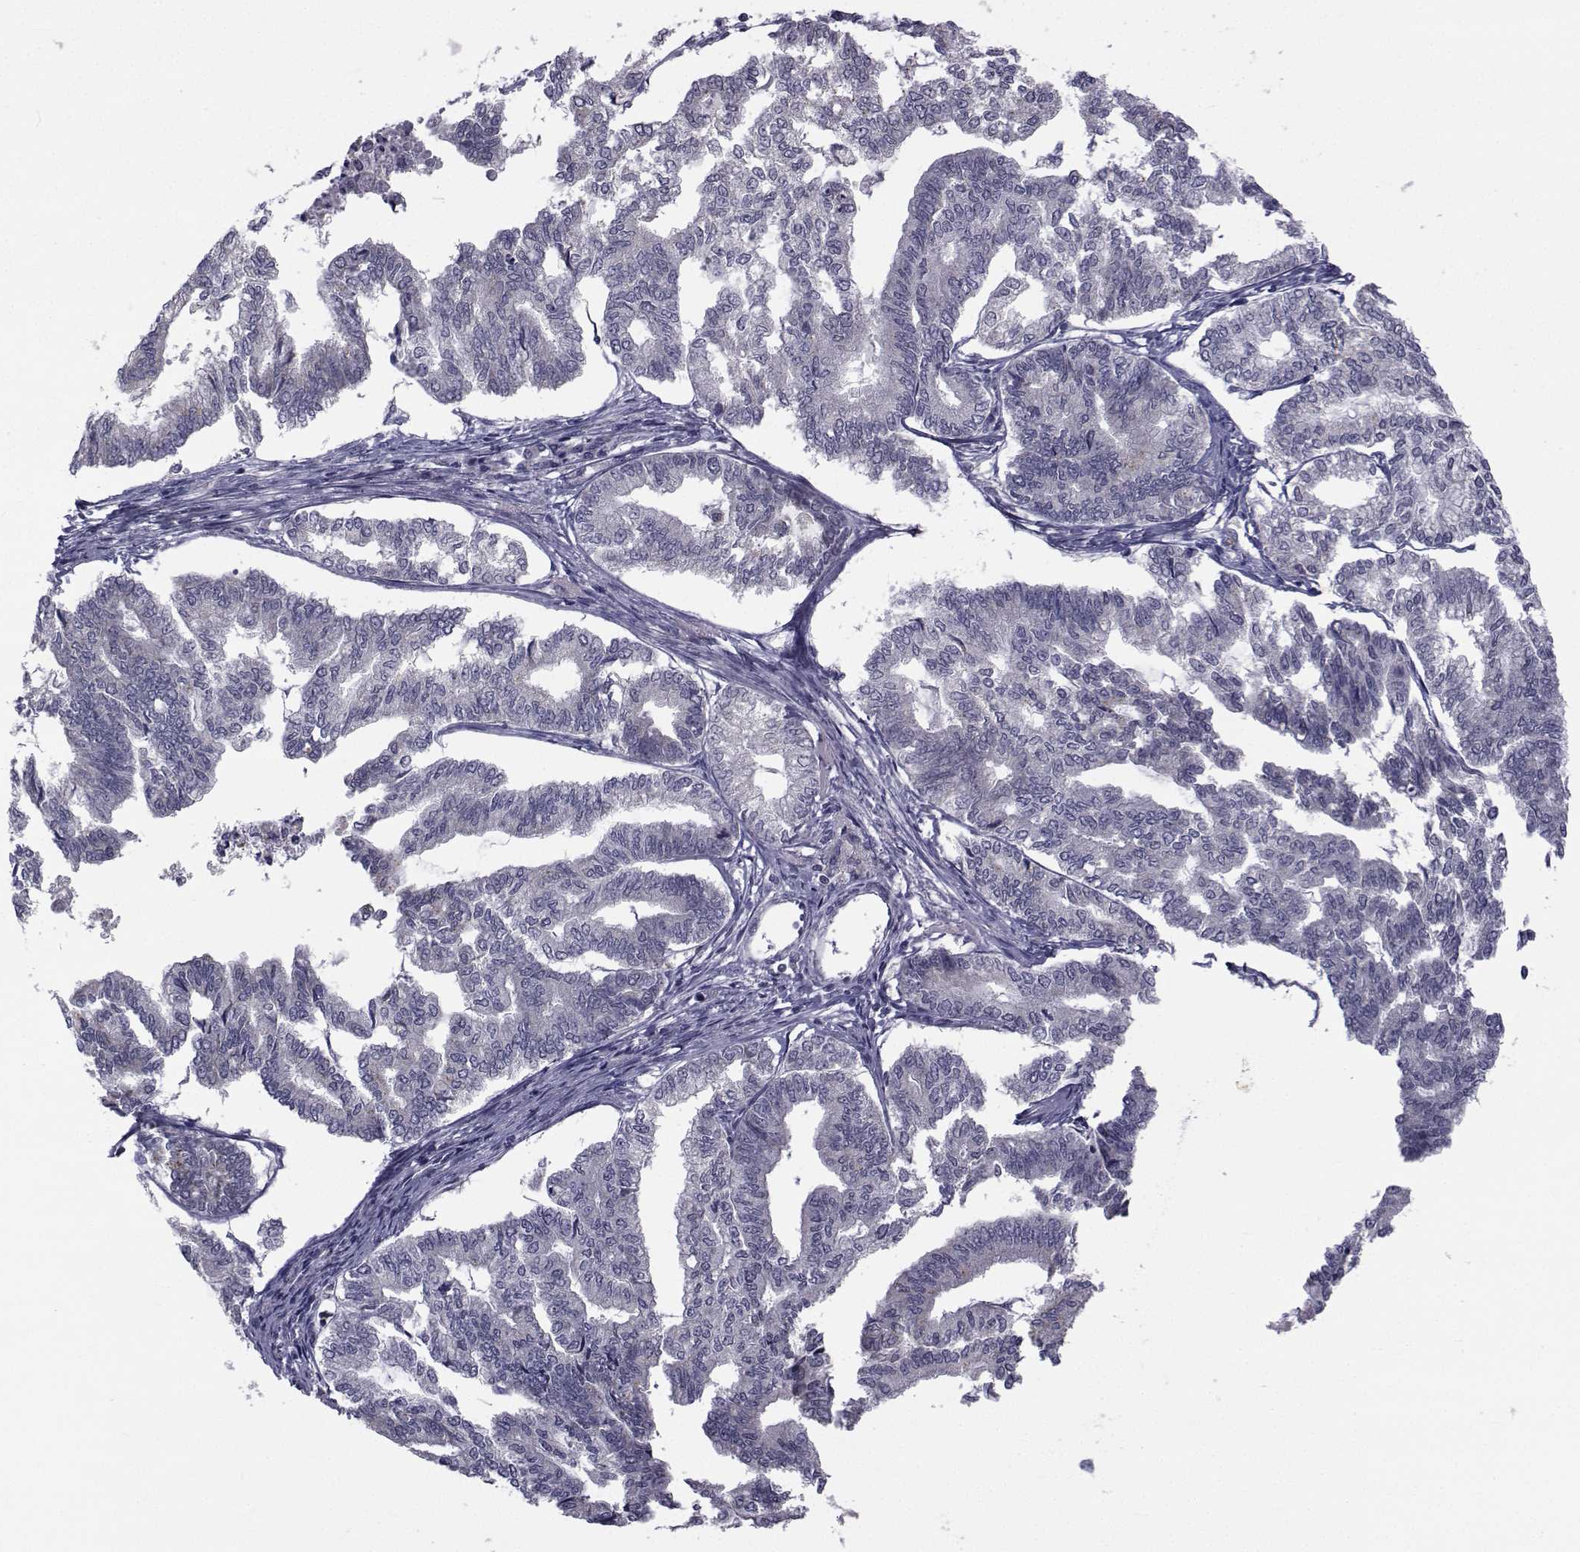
{"staining": {"intensity": "negative", "quantity": "none", "location": "none"}, "tissue": "endometrial cancer", "cell_type": "Tumor cells", "image_type": "cancer", "snomed": [{"axis": "morphology", "description": "Adenocarcinoma, NOS"}, {"axis": "topography", "description": "Endometrium"}], "caption": "This is an immunohistochemistry (IHC) histopathology image of human endometrial adenocarcinoma. There is no positivity in tumor cells.", "gene": "ANGPT1", "patient": {"sex": "female", "age": 79}}